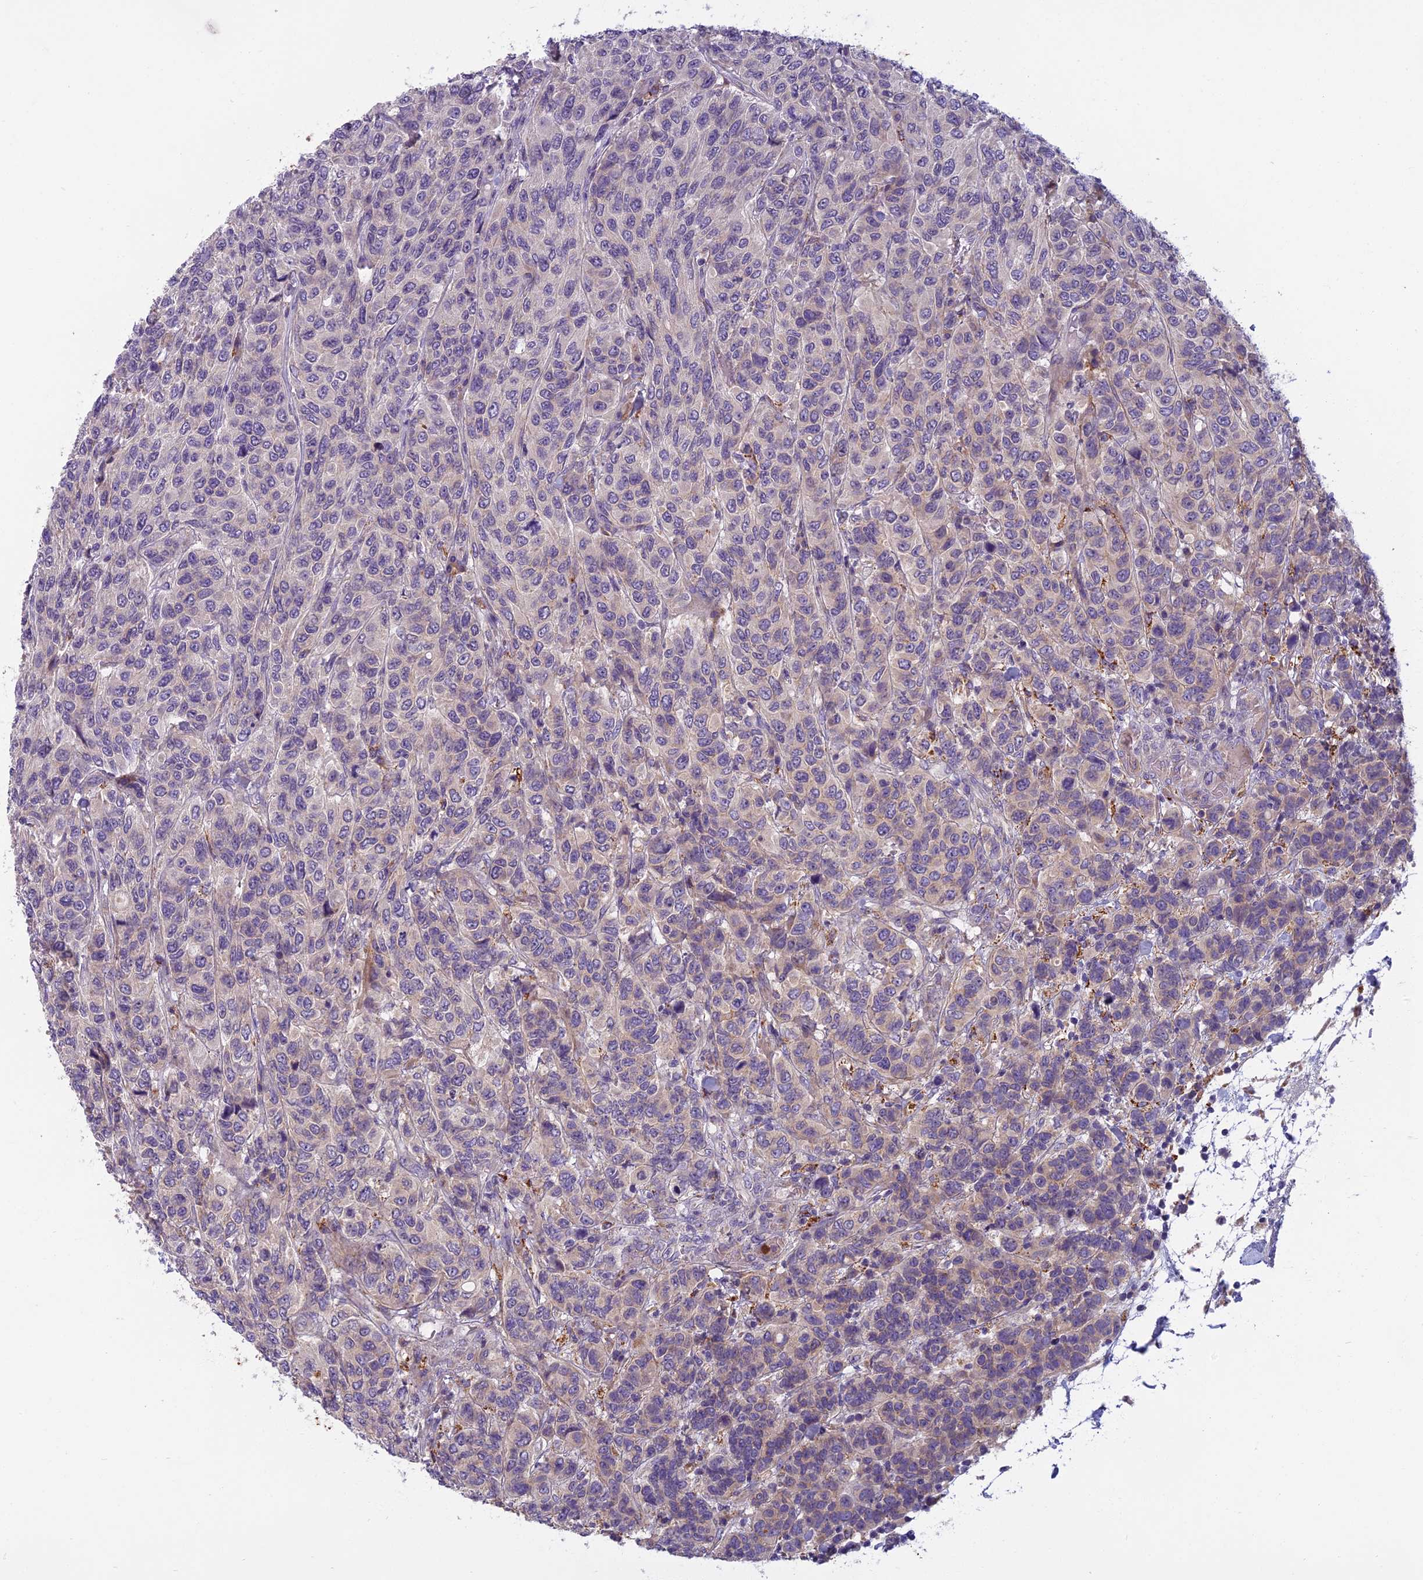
{"staining": {"intensity": "negative", "quantity": "none", "location": "none"}, "tissue": "breast cancer", "cell_type": "Tumor cells", "image_type": "cancer", "snomed": [{"axis": "morphology", "description": "Duct carcinoma"}, {"axis": "topography", "description": "Breast"}], "caption": "The histopathology image displays no significant staining in tumor cells of breast cancer. Nuclei are stained in blue.", "gene": "SEMA7A", "patient": {"sex": "female", "age": 55}}